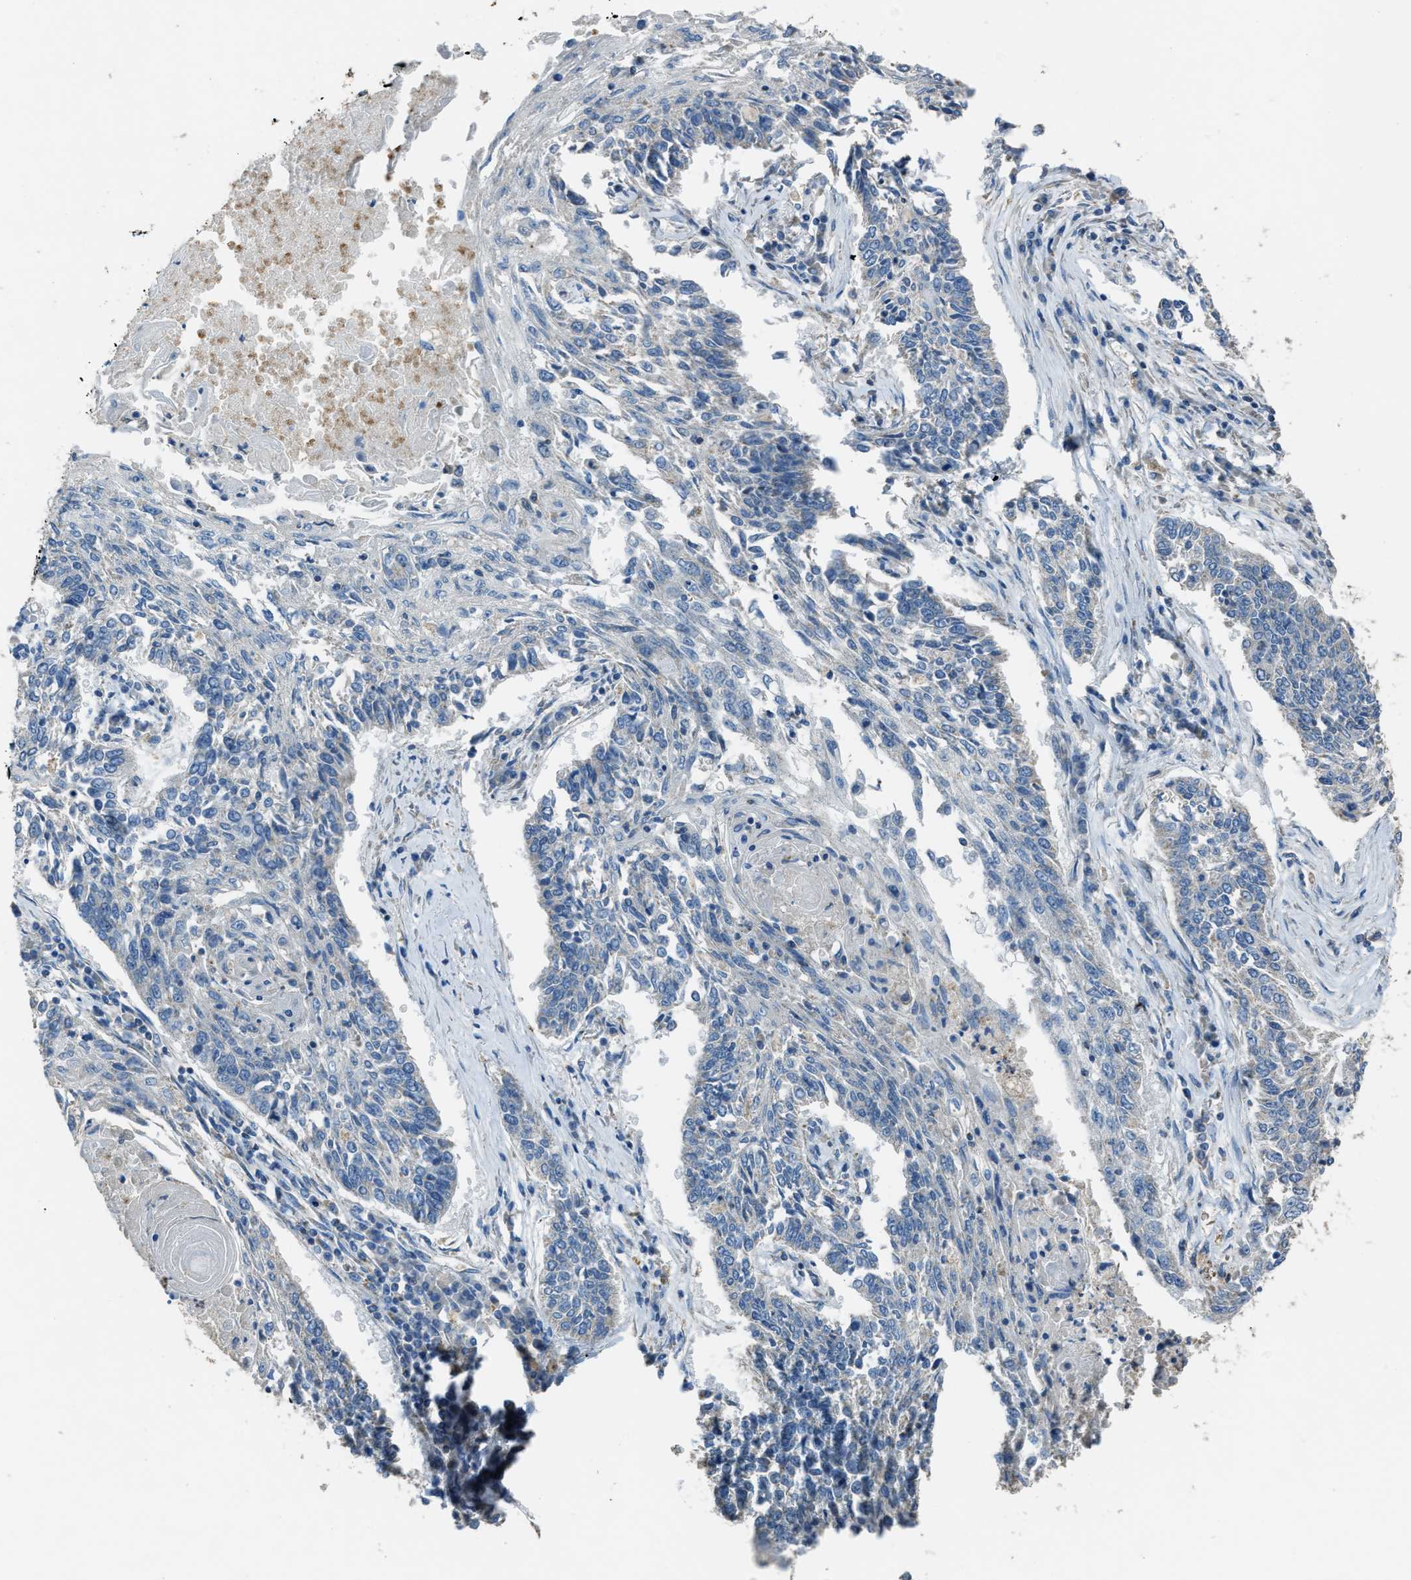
{"staining": {"intensity": "negative", "quantity": "none", "location": "none"}, "tissue": "lung cancer", "cell_type": "Tumor cells", "image_type": "cancer", "snomed": [{"axis": "morphology", "description": "Normal tissue, NOS"}, {"axis": "morphology", "description": "Squamous cell carcinoma, NOS"}, {"axis": "topography", "description": "Cartilage tissue"}, {"axis": "topography", "description": "Bronchus"}, {"axis": "topography", "description": "Lung"}], "caption": "A high-resolution photomicrograph shows IHC staining of lung cancer, which shows no significant positivity in tumor cells. (DAB (3,3'-diaminobenzidine) immunohistochemistry, high magnification).", "gene": "SLC25A11", "patient": {"sex": "female", "age": 49}}